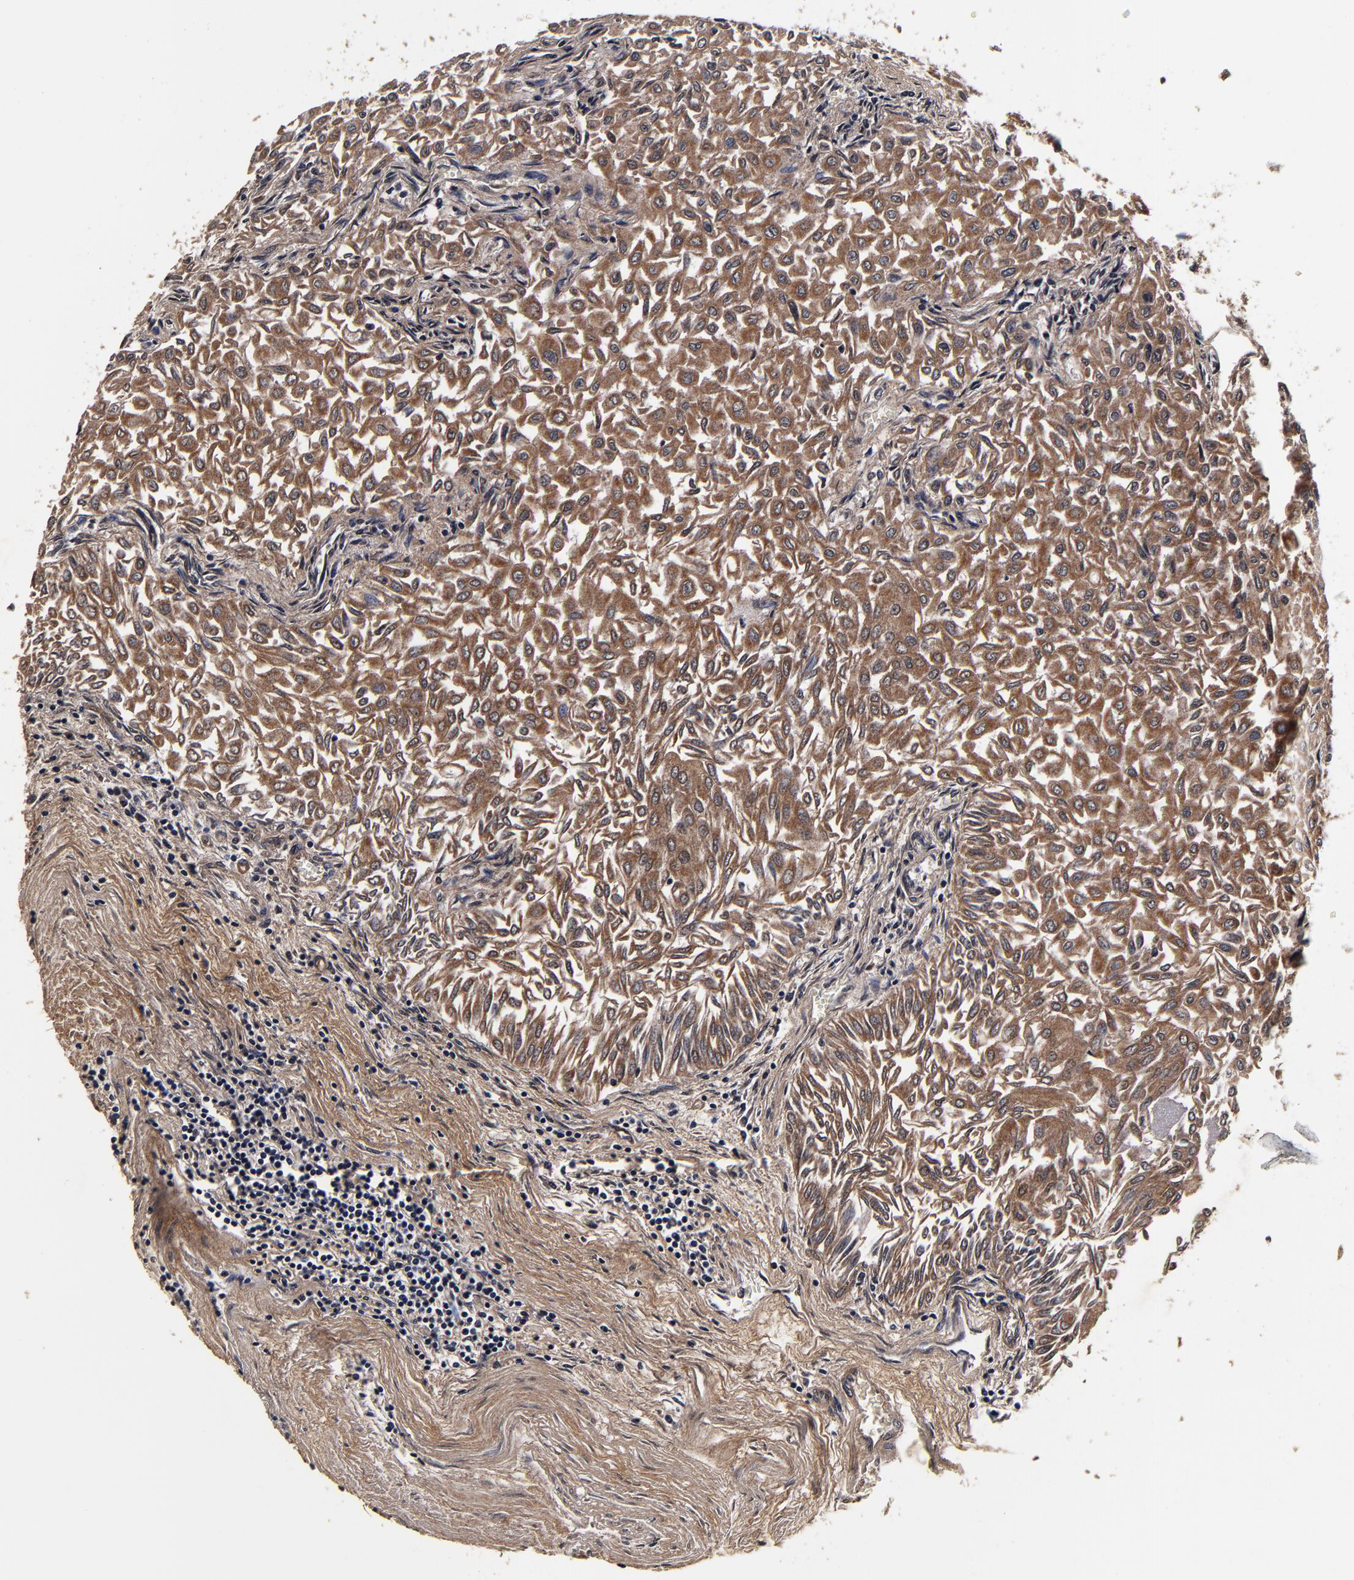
{"staining": {"intensity": "moderate", "quantity": ">75%", "location": "cytoplasmic/membranous"}, "tissue": "urothelial cancer", "cell_type": "Tumor cells", "image_type": "cancer", "snomed": [{"axis": "morphology", "description": "Urothelial carcinoma, Low grade"}, {"axis": "topography", "description": "Urinary bladder"}], "caption": "Immunohistochemistry (IHC) histopathology image of neoplastic tissue: human urothelial cancer stained using IHC demonstrates medium levels of moderate protein expression localized specifically in the cytoplasmic/membranous of tumor cells, appearing as a cytoplasmic/membranous brown color.", "gene": "MMP15", "patient": {"sex": "male", "age": 64}}